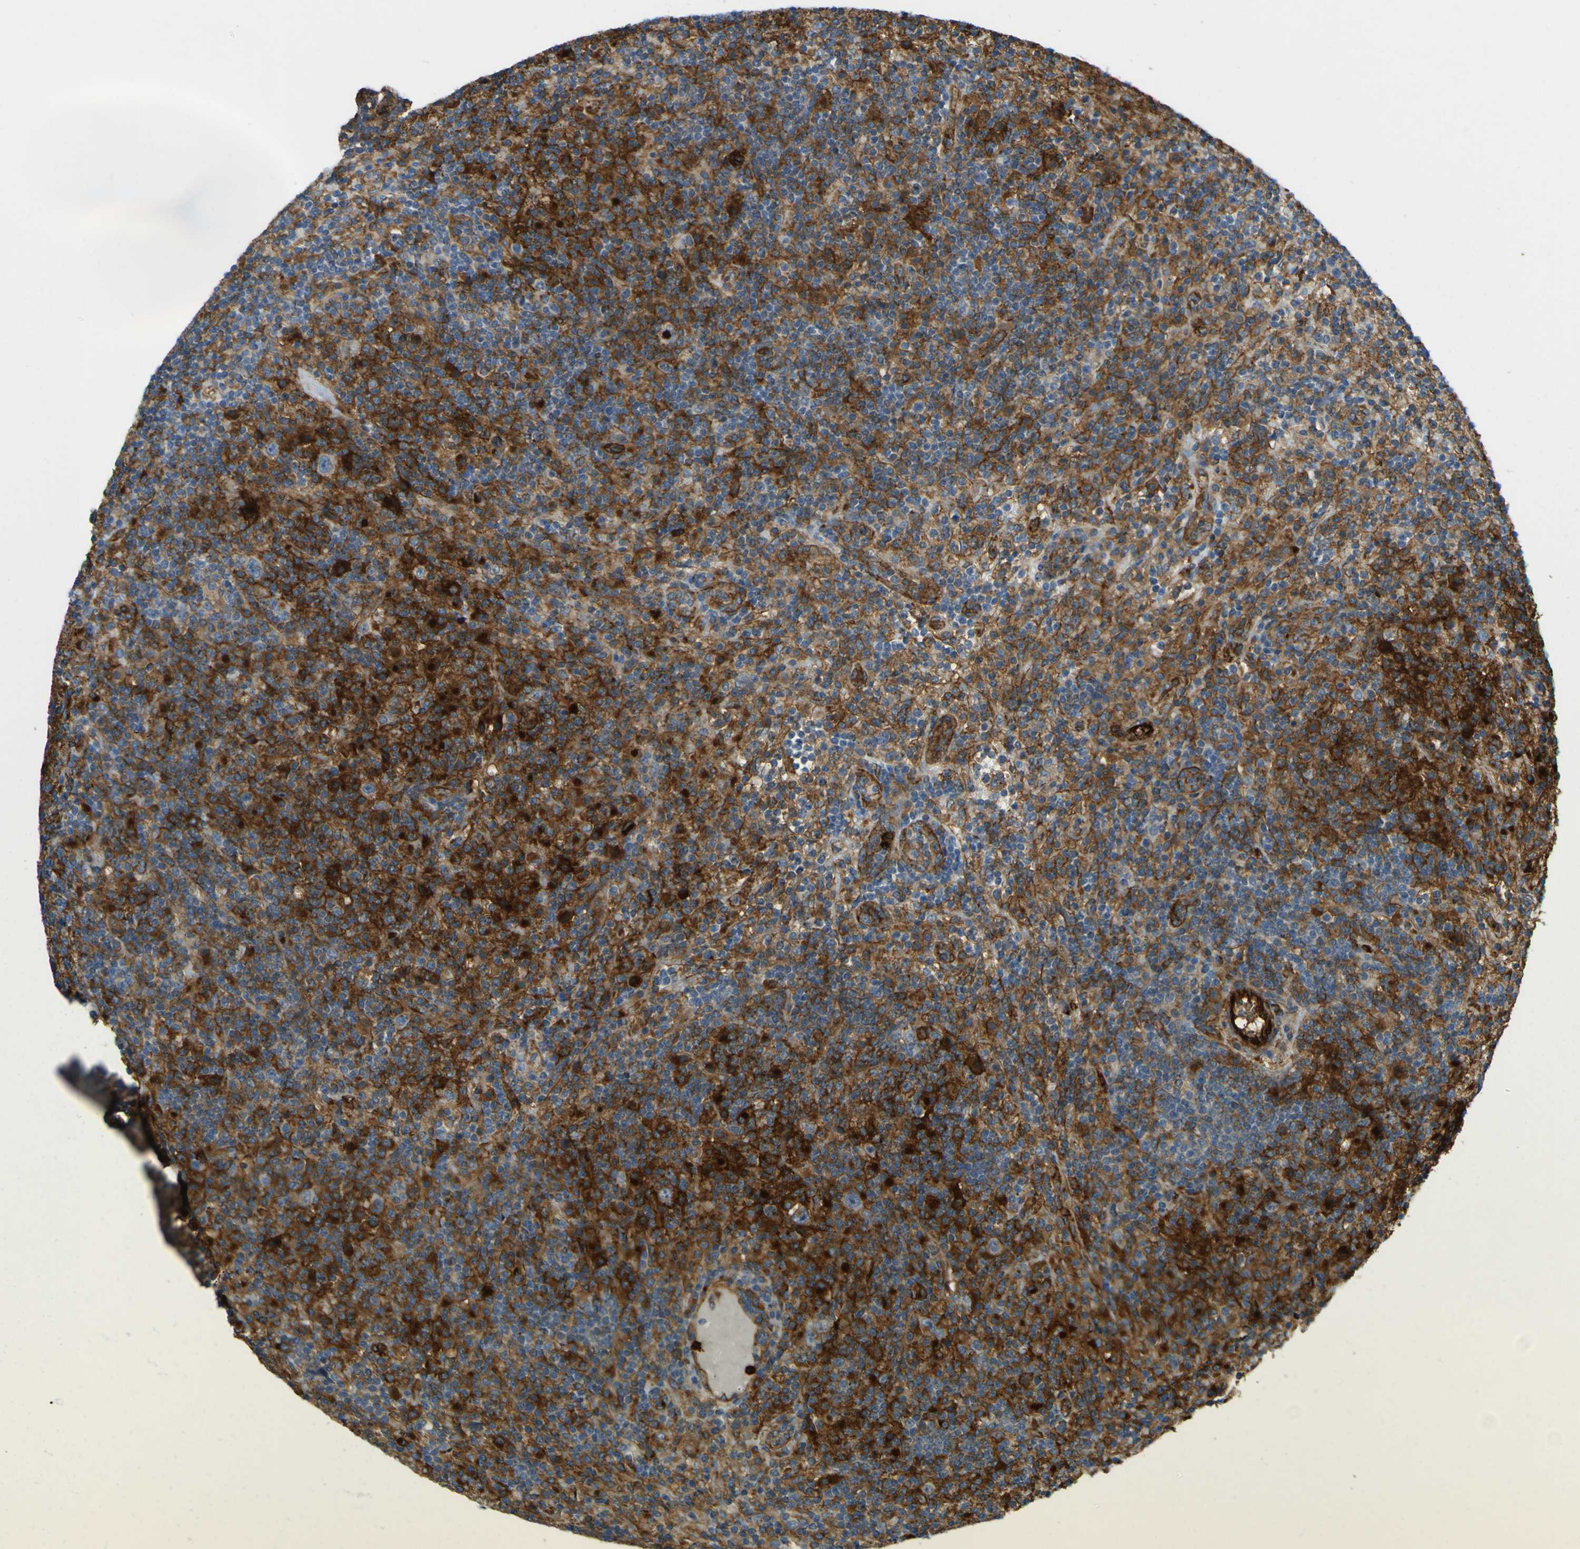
{"staining": {"intensity": "strong", "quantity": "25%-75%", "location": "cytoplasmic/membranous"}, "tissue": "lymphoma", "cell_type": "Tumor cells", "image_type": "cancer", "snomed": [{"axis": "morphology", "description": "Hodgkin's disease, NOS"}, {"axis": "topography", "description": "Lymph node"}], "caption": "IHC histopathology image of lymphoma stained for a protein (brown), which displays high levels of strong cytoplasmic/membranous positivity in about 25%-75% of tumor cells.", "gene": "PLXDC1", "patient": {"sex": "male", "age": 70}}